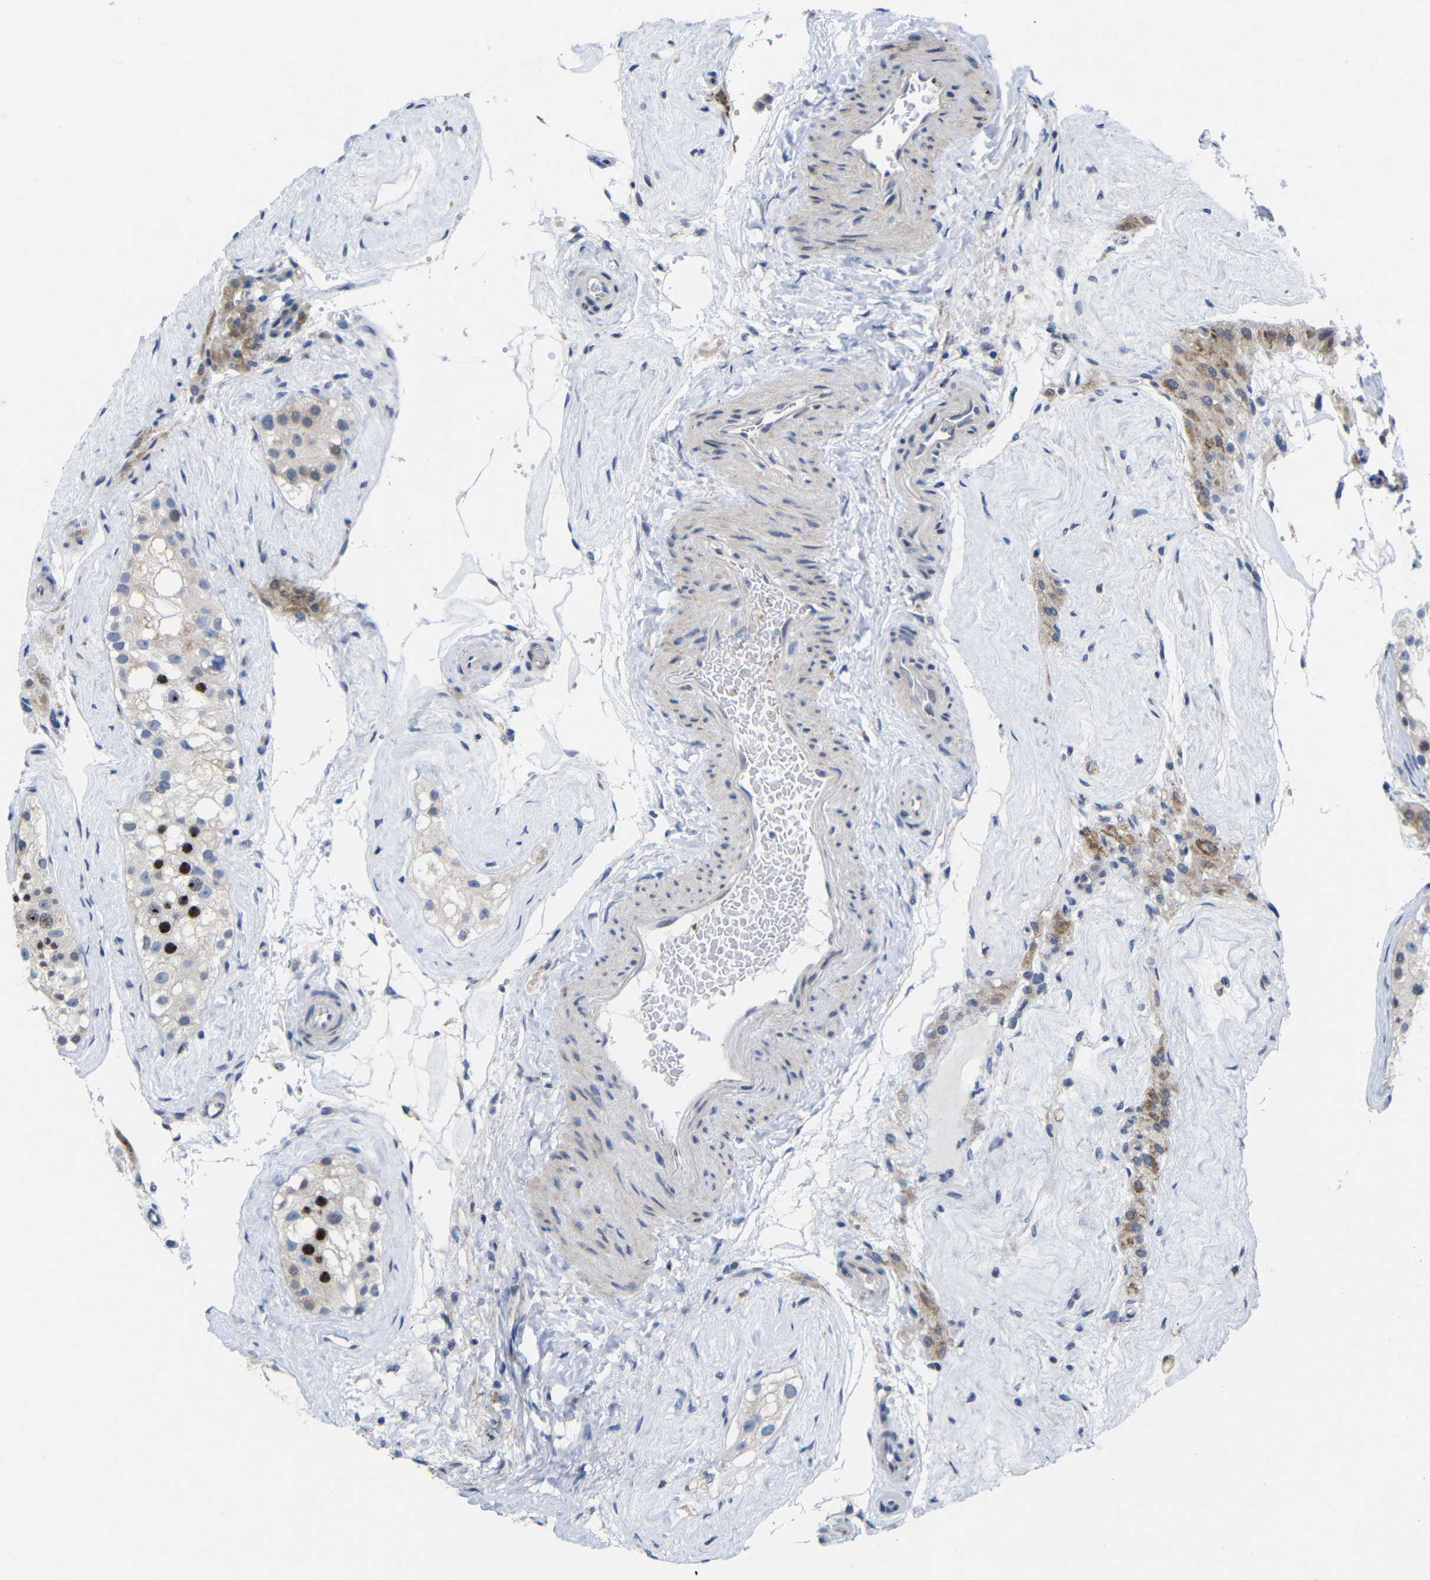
{"staining": {"intensity": "moderate", "quantity": "25%-75%", "location": "nuclear"}, "tissue": "testis", "cell_type": "Cells in seminiferous ducts", "image_type": "normal", "snomed": [{"axis": "morphology", "description": "Normal tissue, NOS"}, {"axis": "morphology", "description": "Seminoma, NOS"}, {"axis": "topography", "description": "Testis"}], "caption": "Immunohistochemistry staining of benign testis, which exhibits medium levels of moderate nuclear expression in approximately 25%-75% of cells in seminiferous ducts indicating moderate nuclear protein positivity. The staining was performed using DAB (brown) for protein detection and nuclei were counterstained in hematoxylin (blue).", "gene": "CMTM1", "patient": {"sex": "male", "age": 71}}